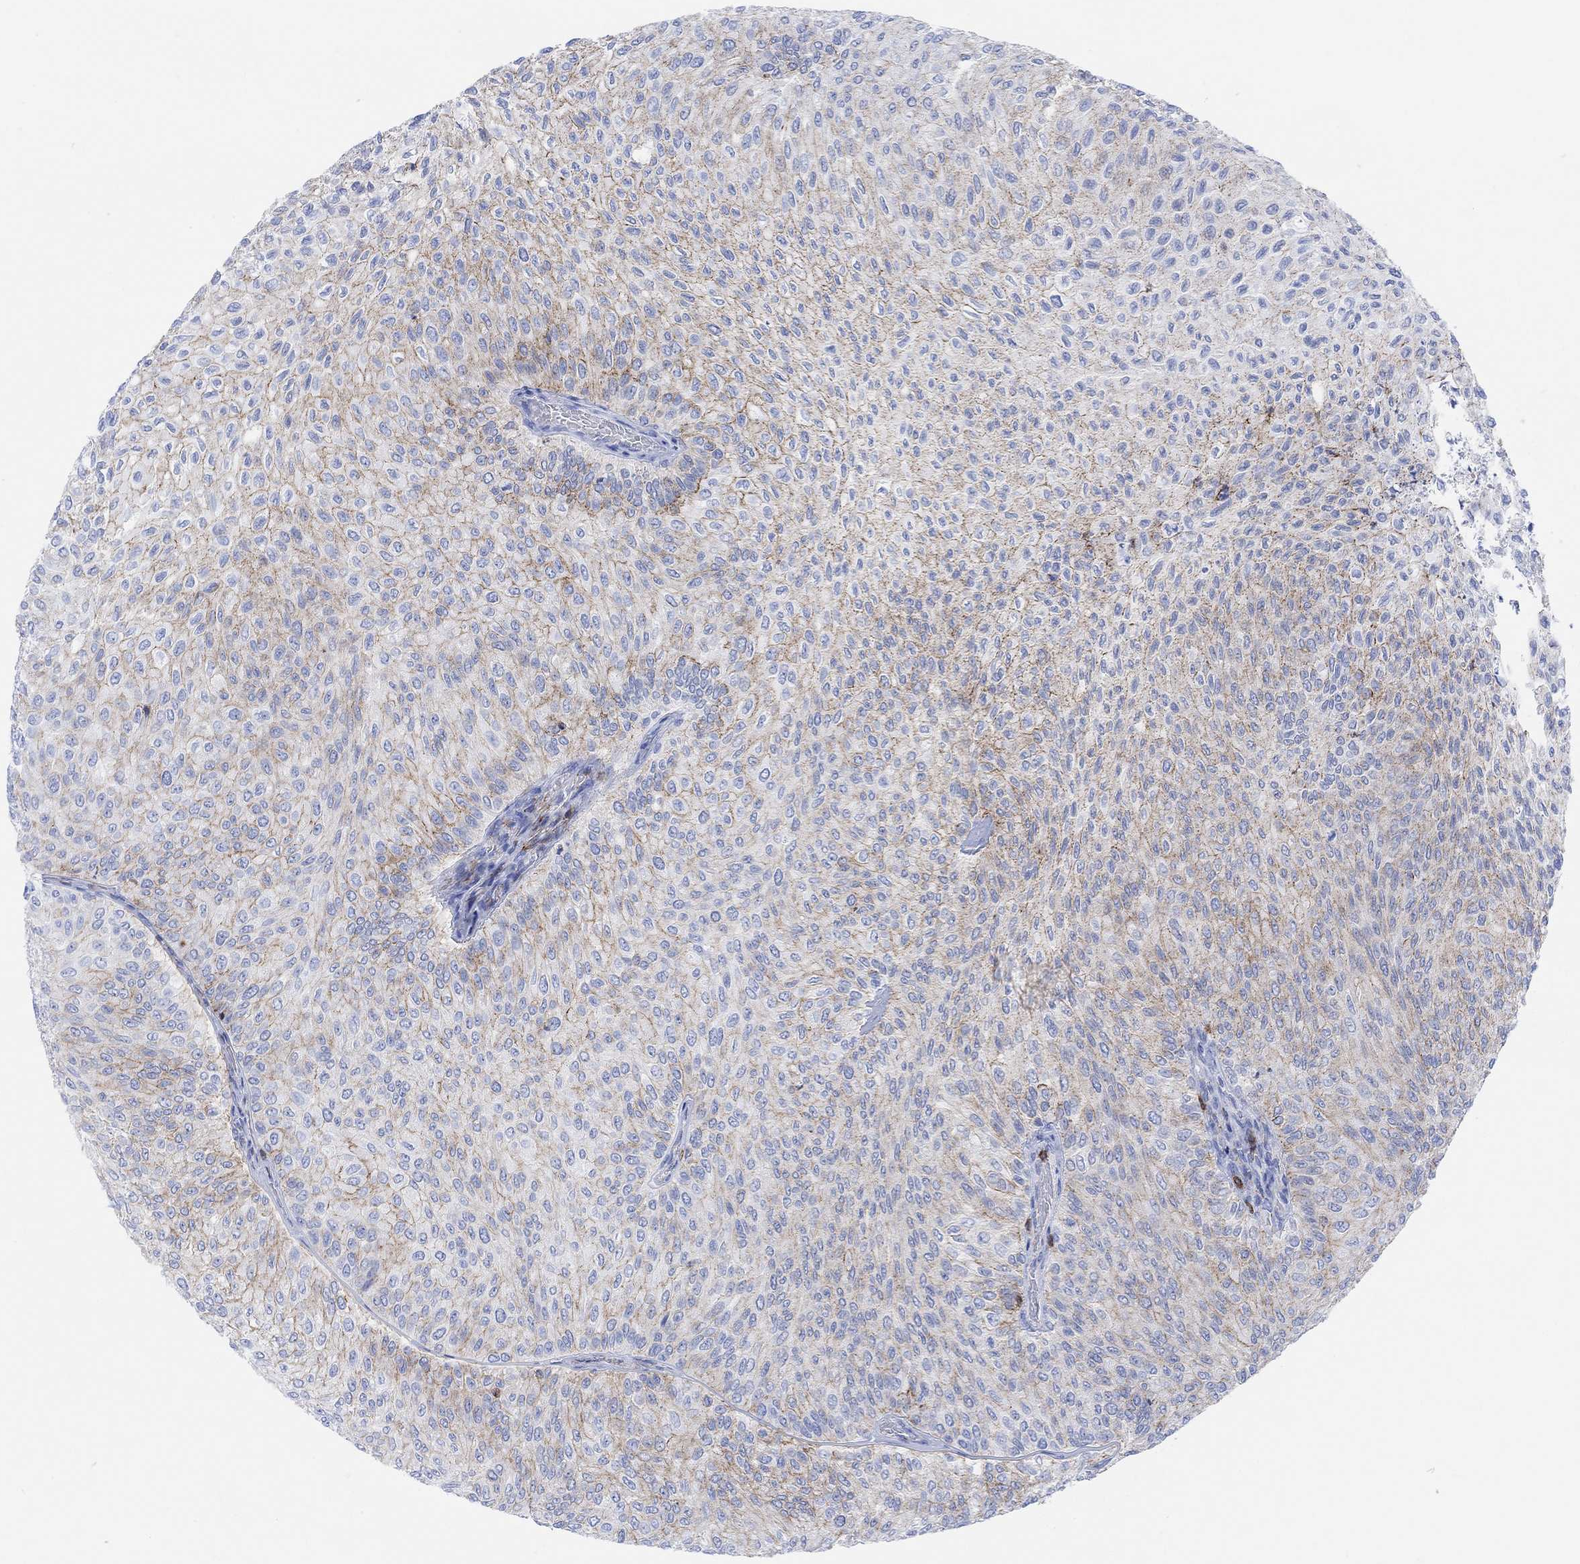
{"staining": {"intensity": "moderate", "quantity": "25%-75%", "location": "cytoplasmic/membranous"}, "tissue": "urothelial cancer", "cell_type": "Tumor cells", "image_type": "cancer", "snomed": [{"axis": "morphology", "description": "Urothelial carcinoma, Low grade"}, {"axis": "topography", "description": "Urinary bladder"}], "caption": "This is an image of immunohistochemistry (IHC) staining of urothelial carcinoma (low-grade), which shows moderate positivity in the cytoplasmic/membranous of tumor cells.", "gene": "GPR65", "patient": {"sex": "male", "age": 78}}